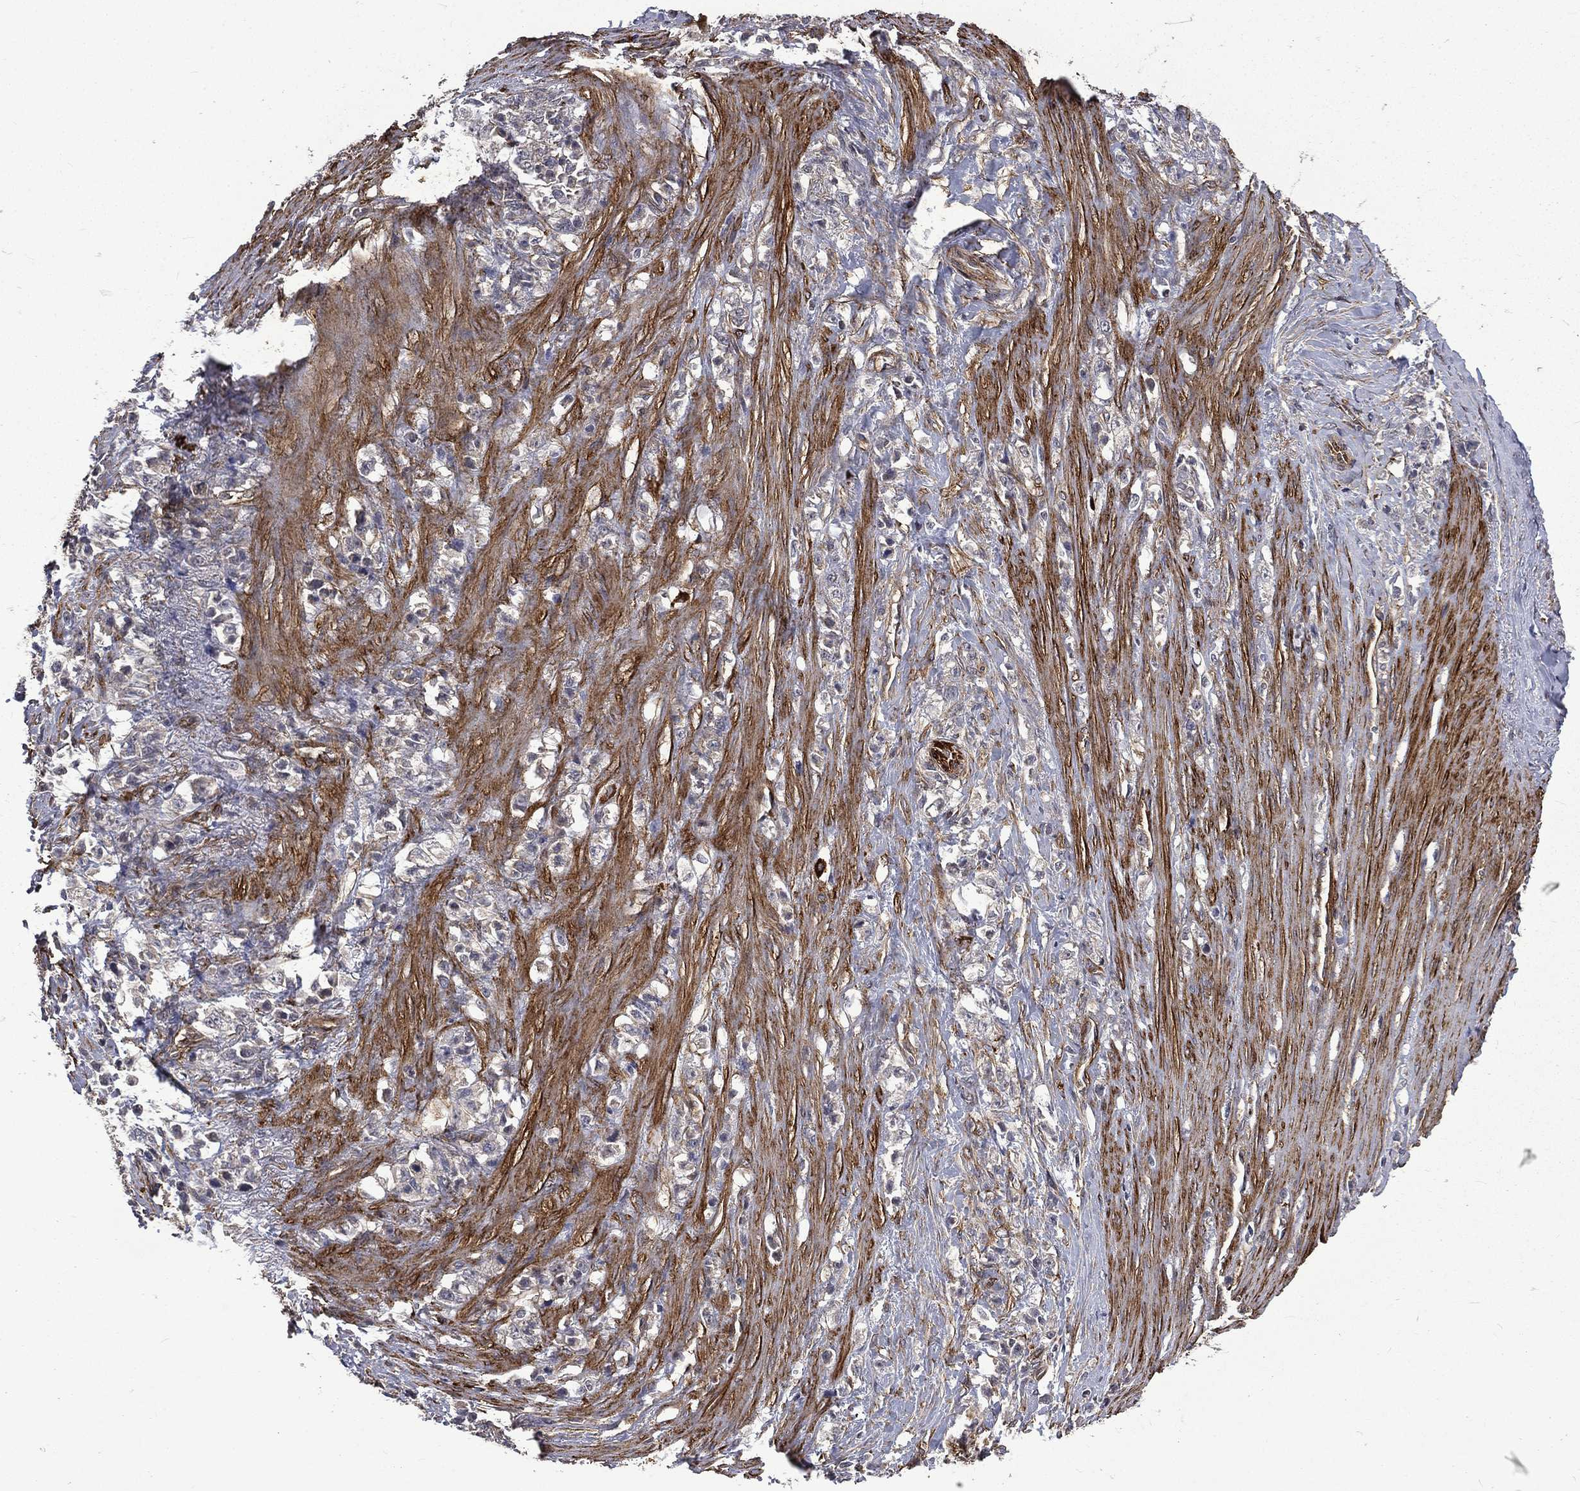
{"staining": {"intensity": "negative", "quantity": "none", "location": "none"}, "tissue": "stomach cancer", "cell_type": "Tumor cells", "image_type": "cancer", "snomed": [{"axis": "morphology", "description": "Adenocarcinoma, NOS"}, {"axis": "topography", "description": "Stomach, lower"}], "caption": "Tumor cells show no significant expression in stomach adenocarcinoma.", "gene": "PPFIBP1", "patient": {"sex": "male", "age": 88}}